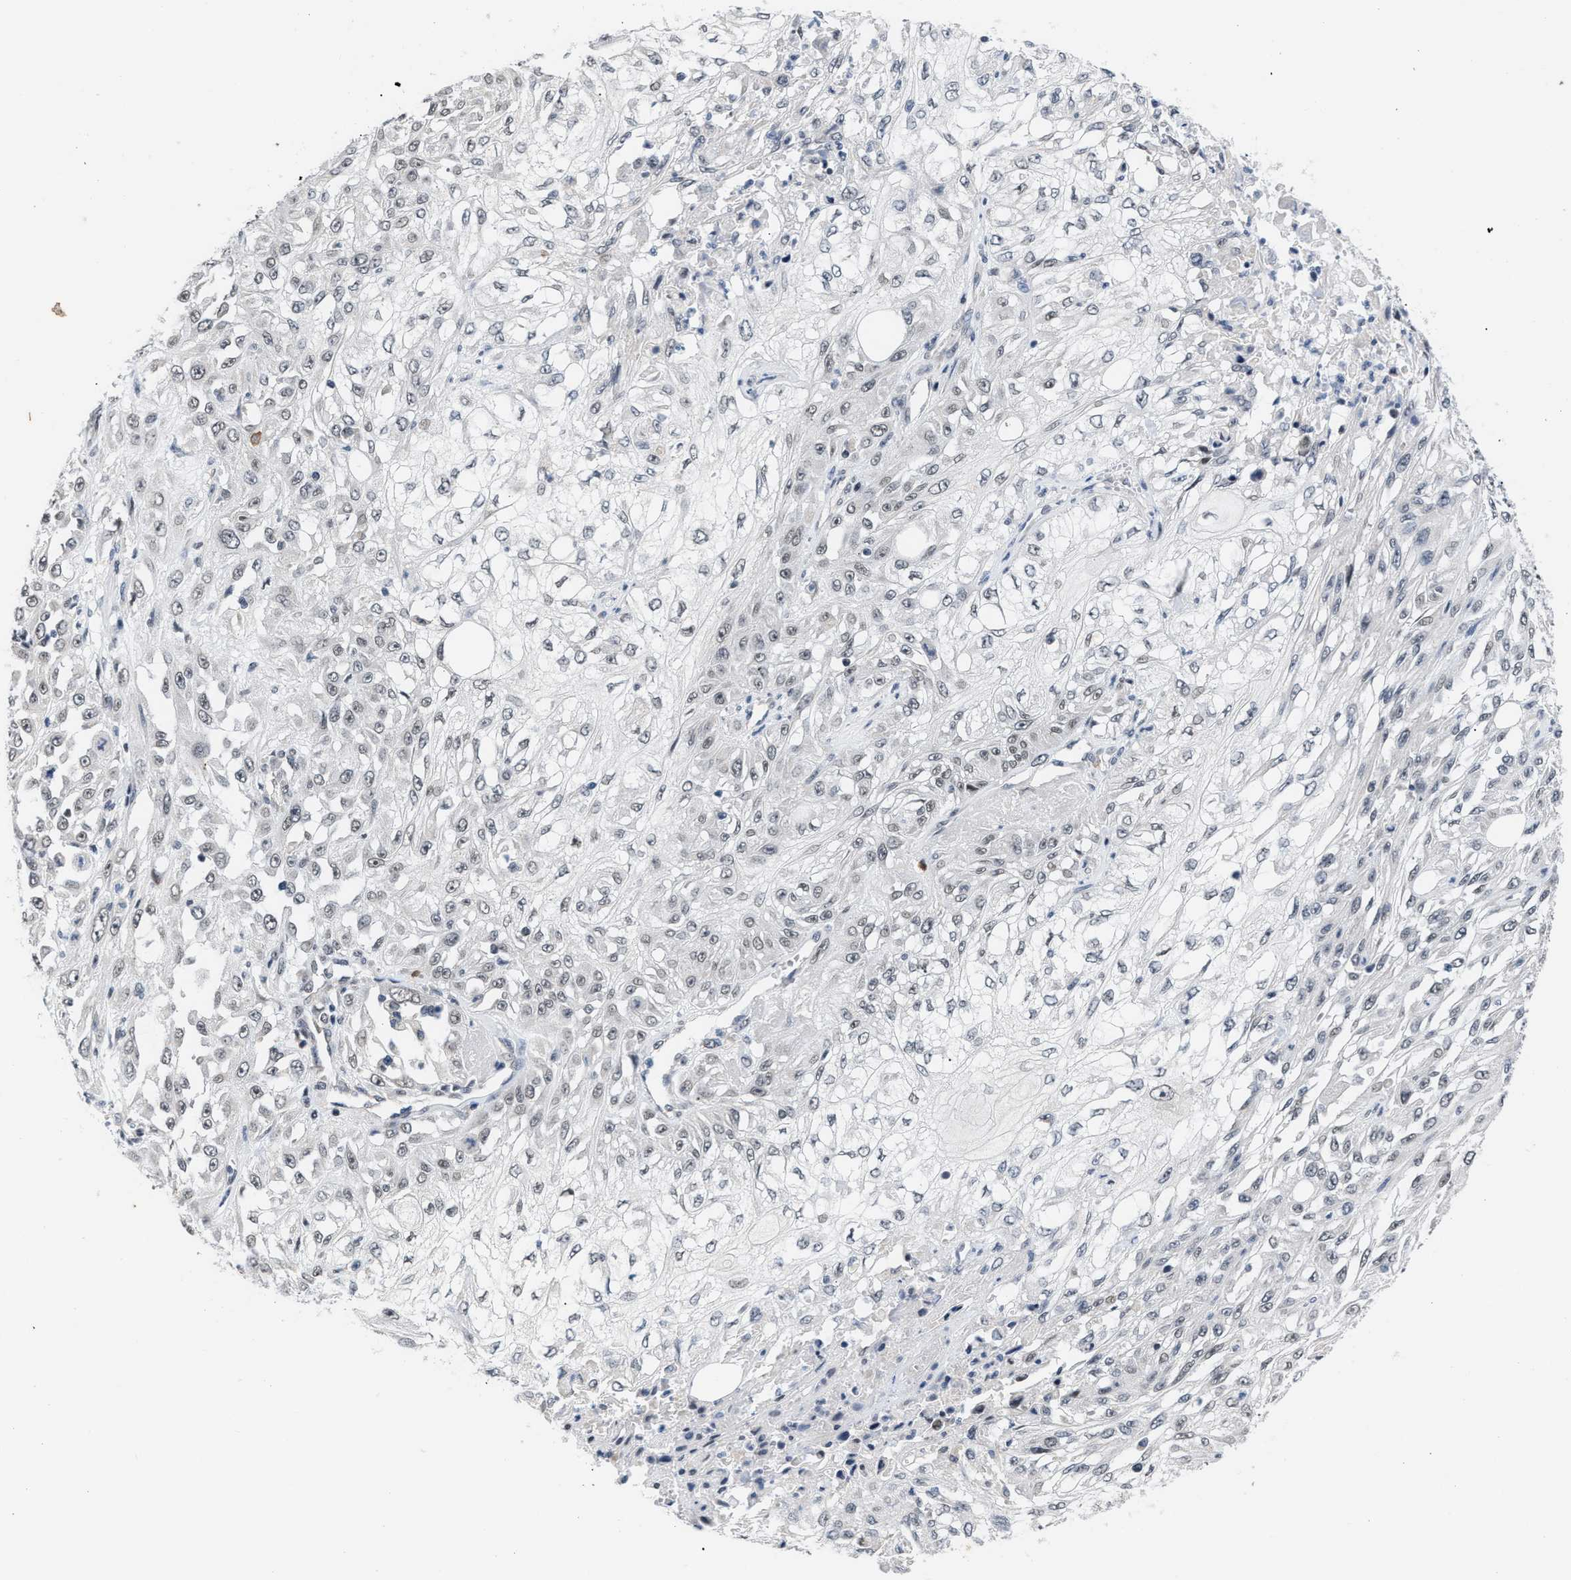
{"staining": {"intensity": "weak", "quantity": "25%-75%", "location": "nuclear"}, "tissue": "skin cancer", "cell_type": "Tumor cells", "image_type": "cancer", "snomed": [{"axis": "morphology", "description": "Squamous cell carcinoma, NOS"}, {"axis": "morphology", "description": "Squamous cell carcinoma, metastatic, NOS"}, {"axis": "topography", "description": "Skin"}, {"axis": "topography", "description": "Lymph node"}], "caption": "Protein staining of skin cancer tissue reveals weak nuclear expression in approximately 25%-75% of tumor cells. (Stains: DAB in brown, nuclei in blue, Microscopy: brightfield microscopy at high magnification).", "gene": "TXNRD3", "patient": {"sex": "male", "age": 75}}